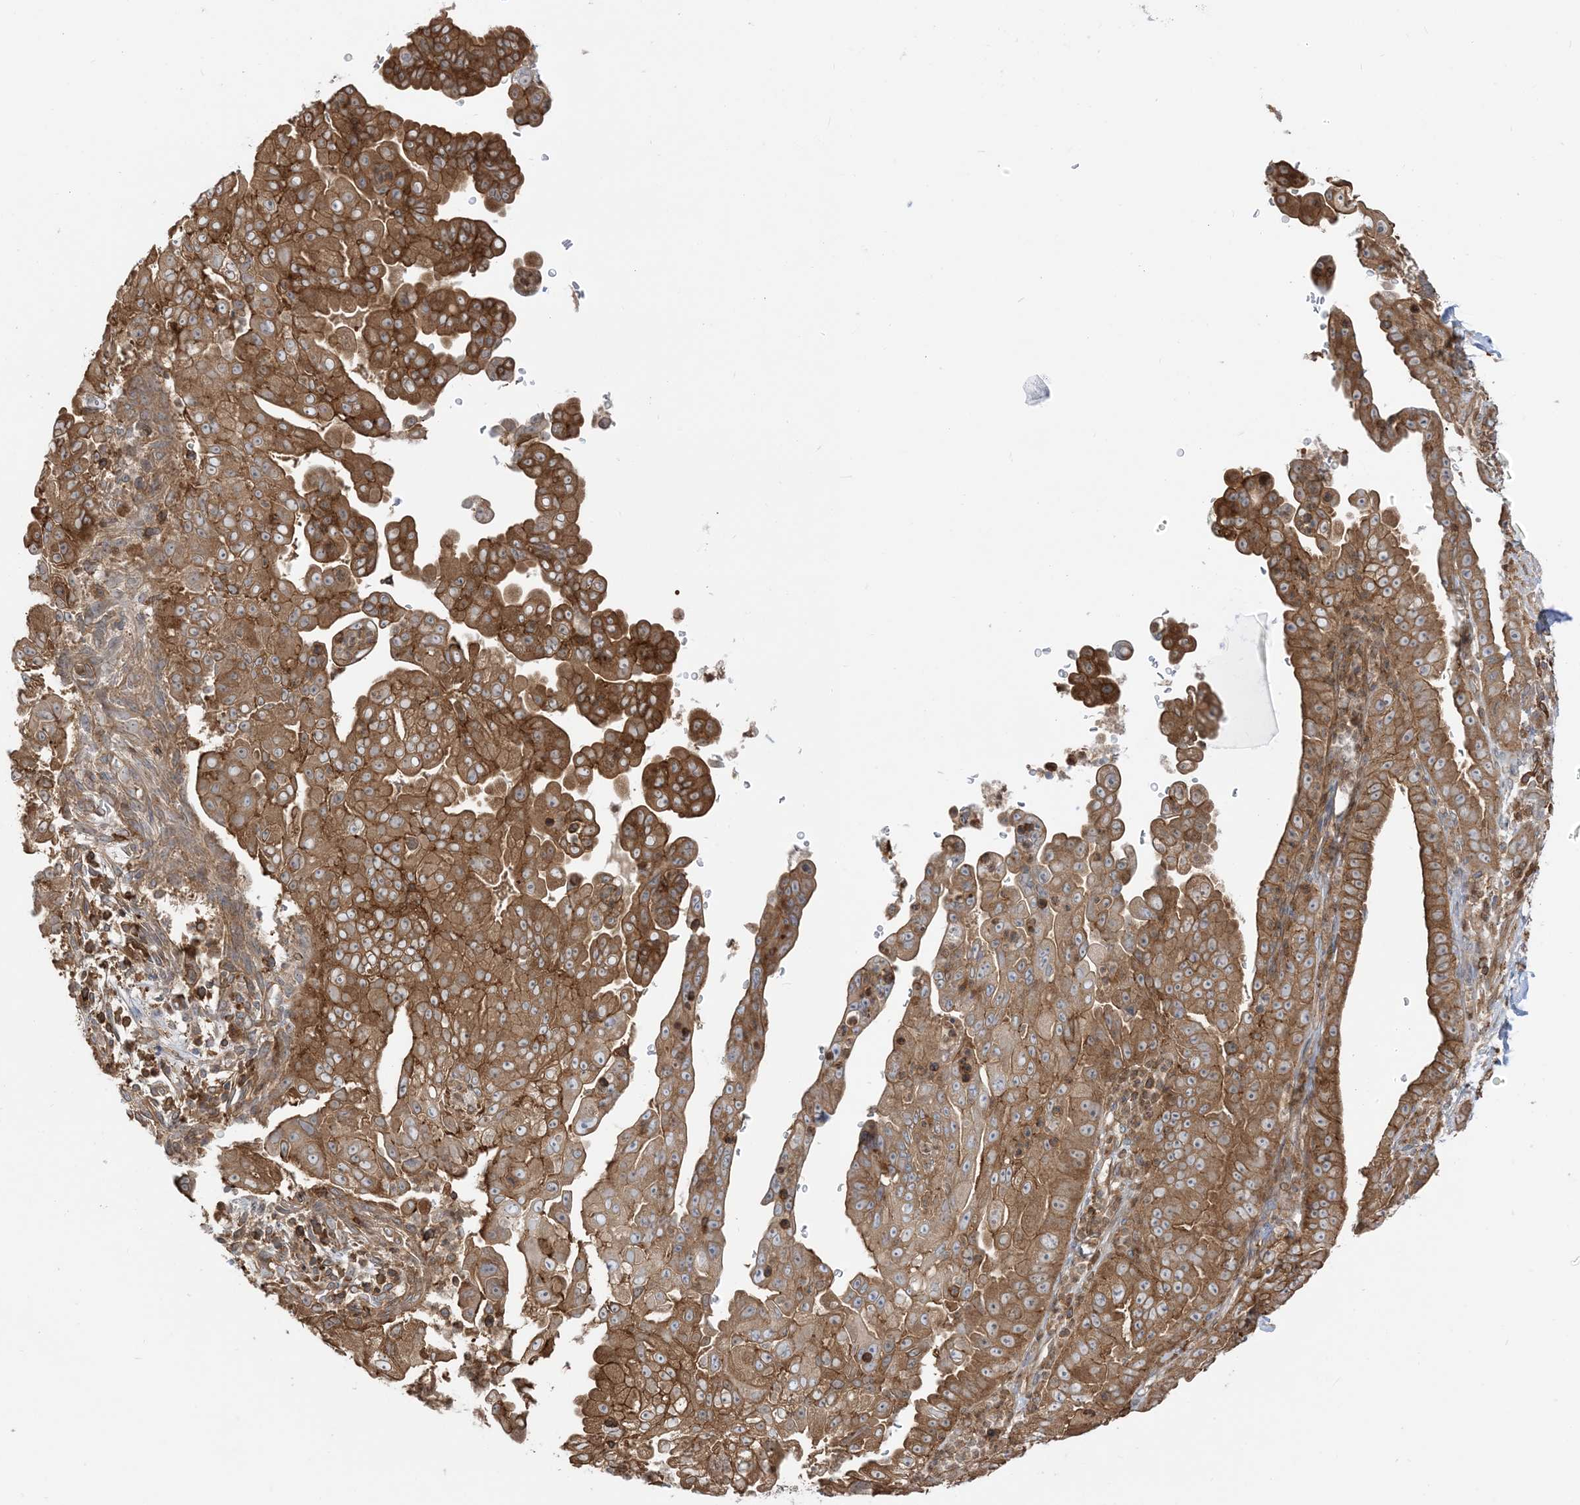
{"staining": {"intensity": "moderate", "quantity": ">75%", "location": "cytoplasmic/membranous"}, "tissue": "pancreatic cancer", "cell_type": "Tumor cells", "image_type": "cancer", "snomed": [{"axis": "morphology", "description": "Adenocarcinoma, NOS"}, {"axis": "topography", "description": "Pancreas"}], "caption": "DAB immunohistochemical staining of human pancreatic cancer exhibits moderate cytoplasmic/membranous protein expression in approximately >75% of tumor cells.", "gene": "CAPZB", "patient": {"sex": "female", "age": 78}}